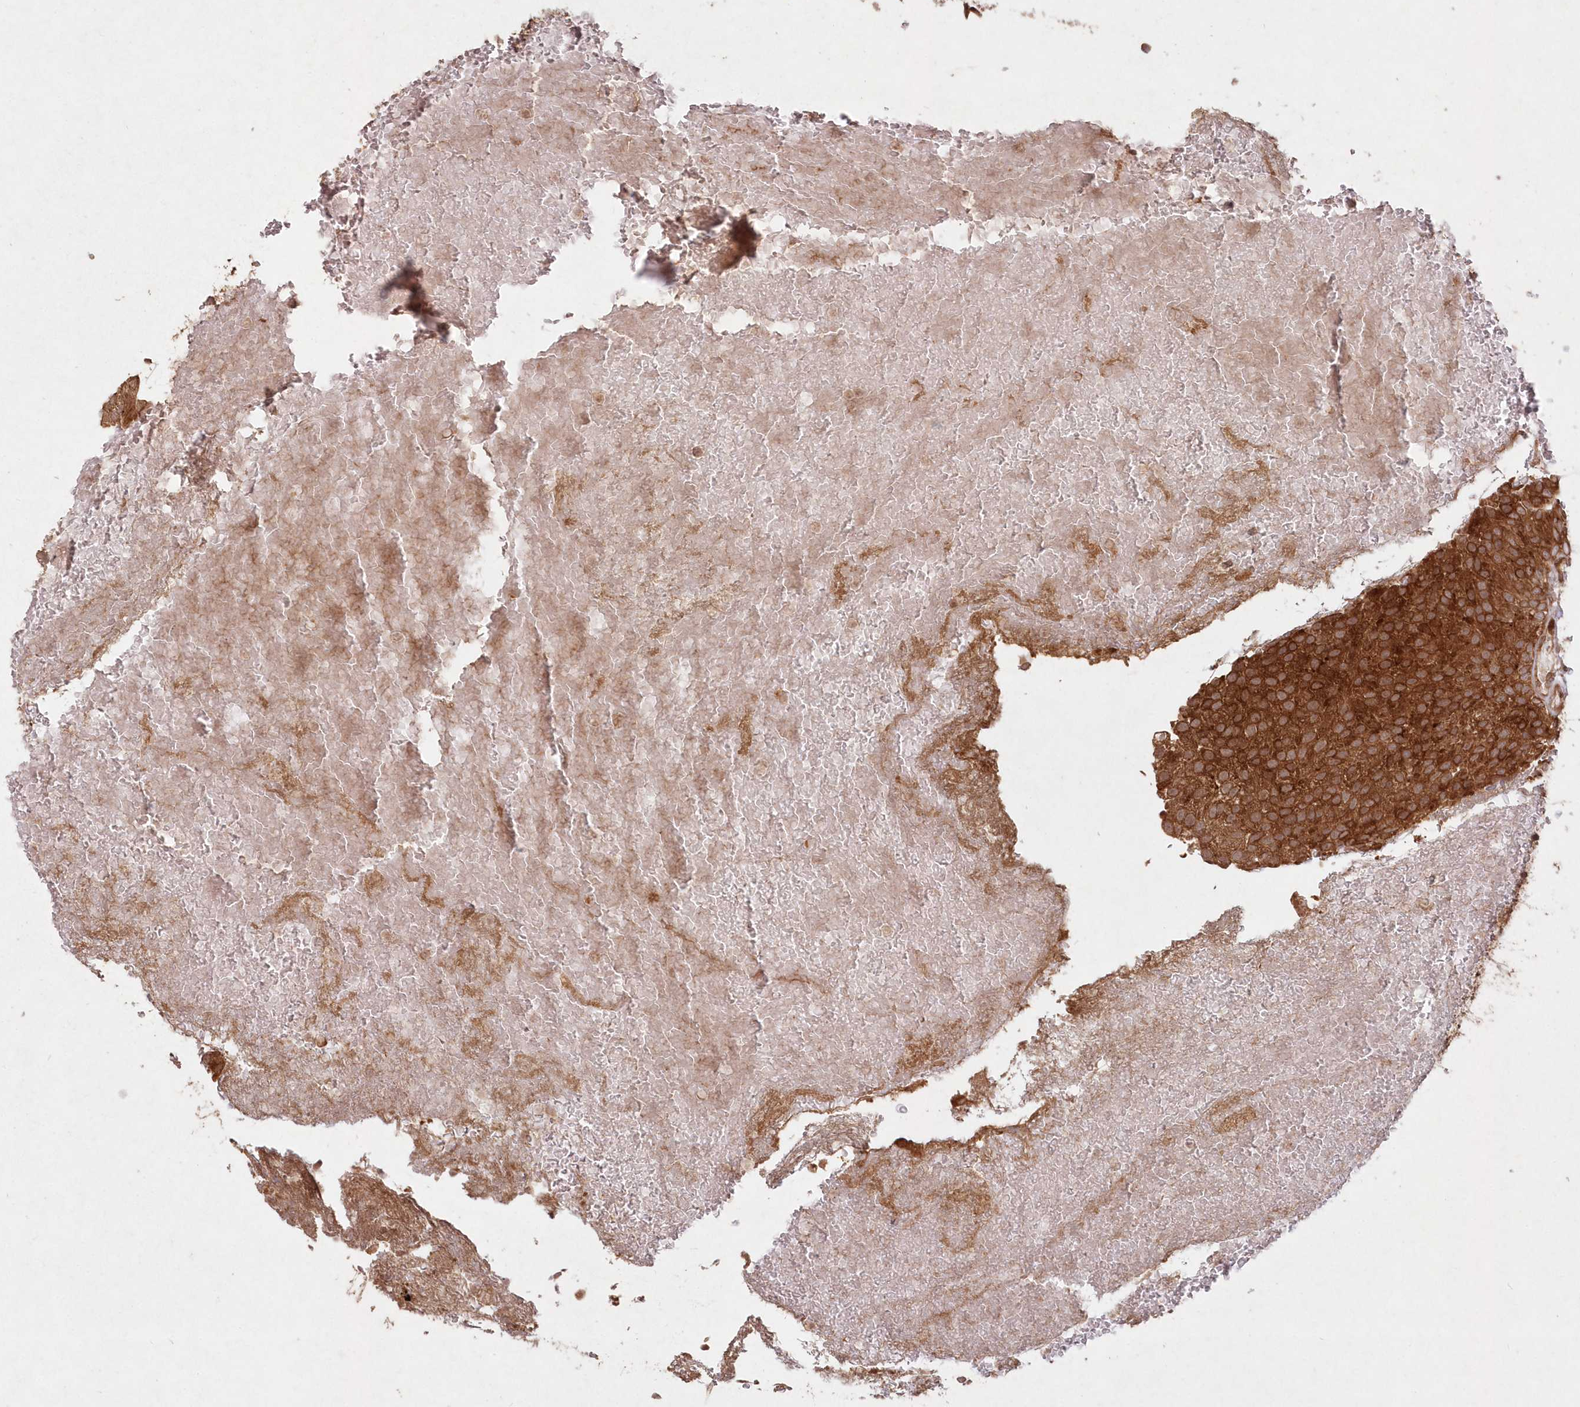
{"staining": {"intensity": "strong", "quantity": ">75%", "location": "cytoplasmic/membranous"}, "tissue": "urothelial cancer", "cell_type": "Tumor cells", "image_type": "cancer", "snomed": [{"axis": "morphology", "description": "Urothelial carcinoma, Low grade"}, {"axis": "topography", "description": "Urinary bladder"}], "caption": "Protein analysis of urothelial carcinoma (low-grade) tissue displays strong cytoplasmic/membranous staining in approximately >75% of tumor cells. Nuclei are stained in blue.", "gene": "SERINC1", "patient": {"sex": "male", "age": 78}}